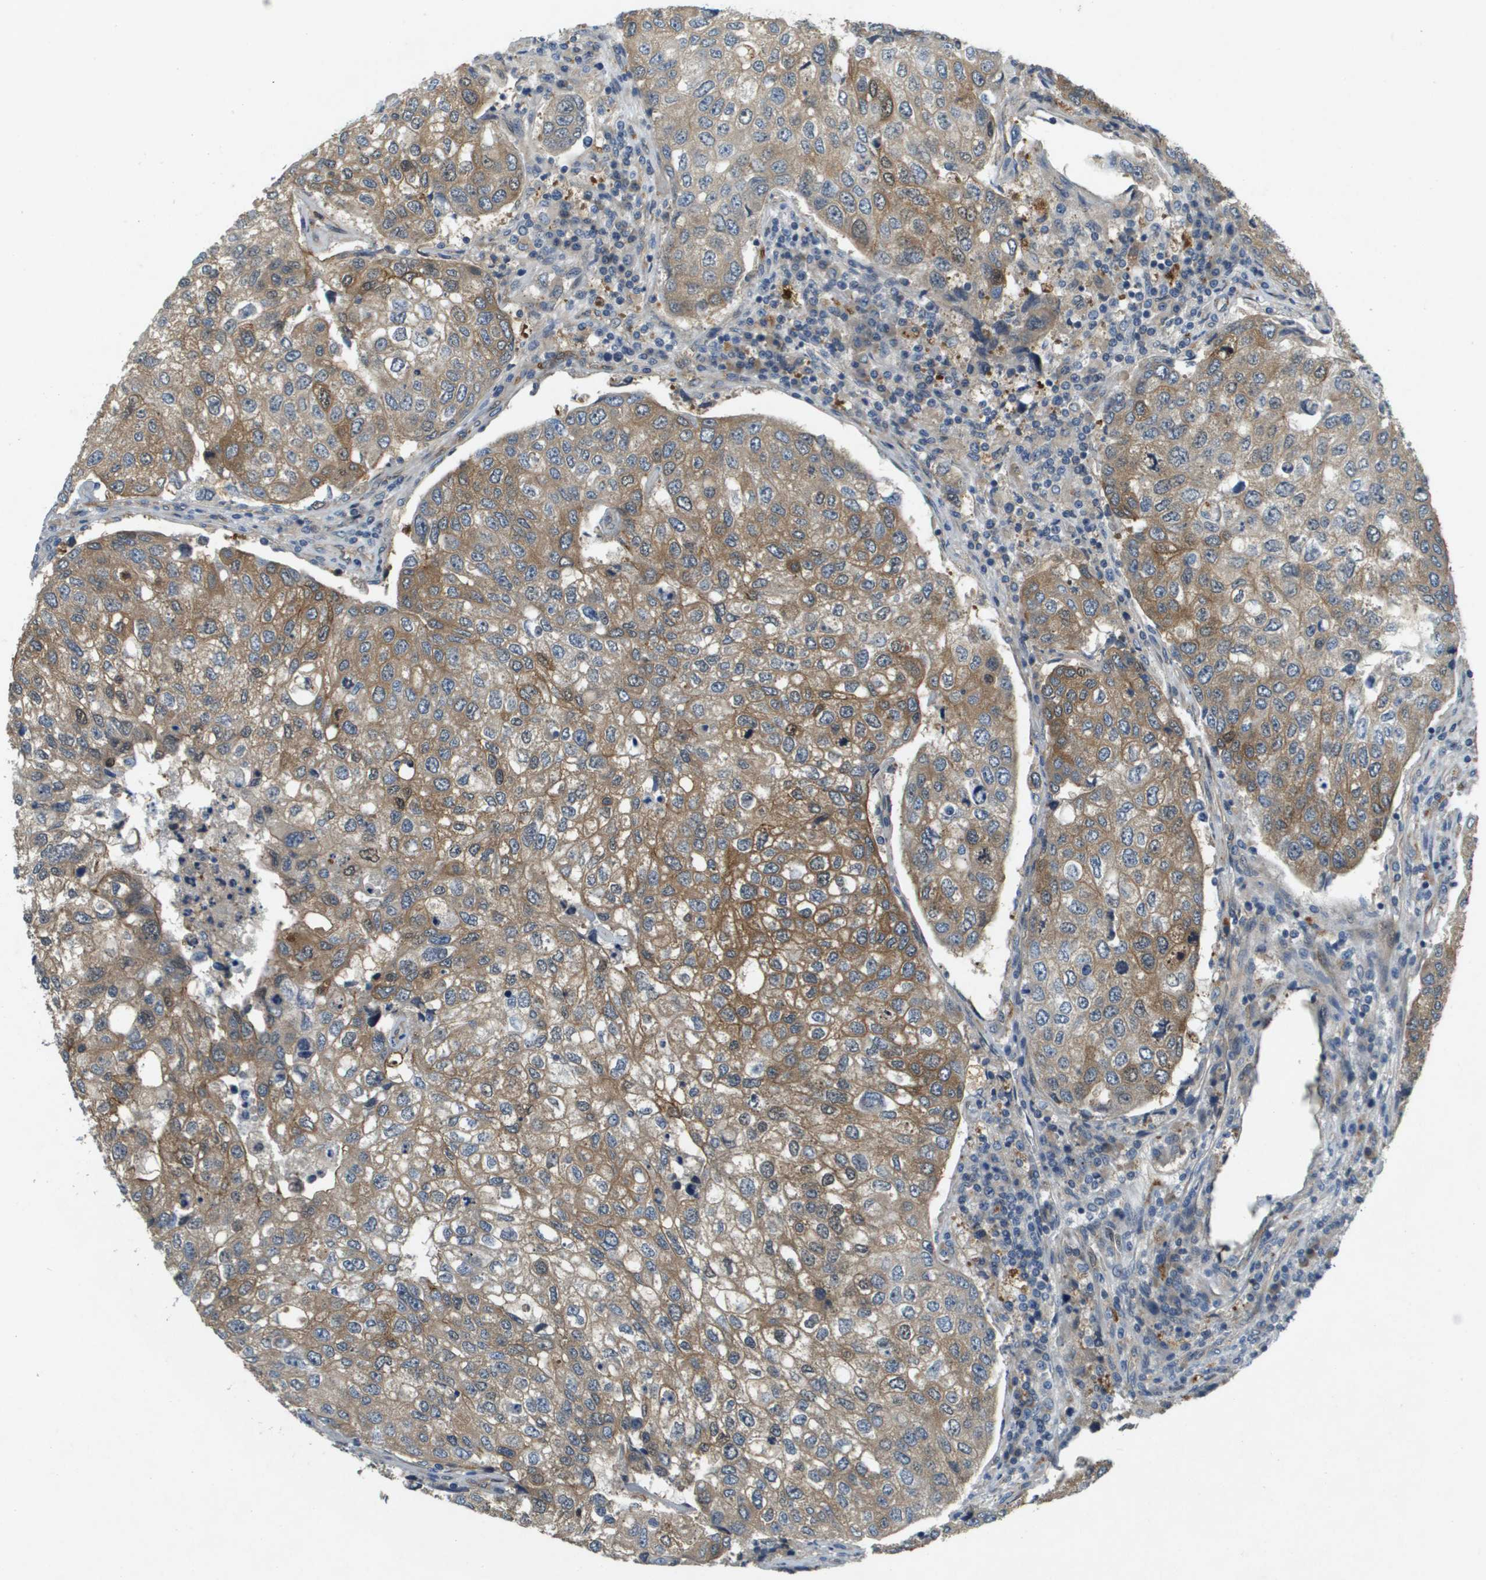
{"staining": {"intensity": "moderate", "quantity": ">75%", "location": "cytoplasmic/membranous"}, "tissue": "urothelial cancer", "cell_type": "Tumor cells", "image_type": "cancer", "snomed": [{"axis": "morphology", "description": "Urothelial carcinoma, High grade"}, {"axis": "topography", "description": "Lymph node"}, {"axis": "topography", "description": "Urinary bladder"}], "caption": "A photomicrograph of human urothelial cancer stained for a protein shows moderate cytoplasmic/membranous brown staining in tumor cells.", "gene": "PGAP3", "patient": {"sex": "male", "age": 51}}